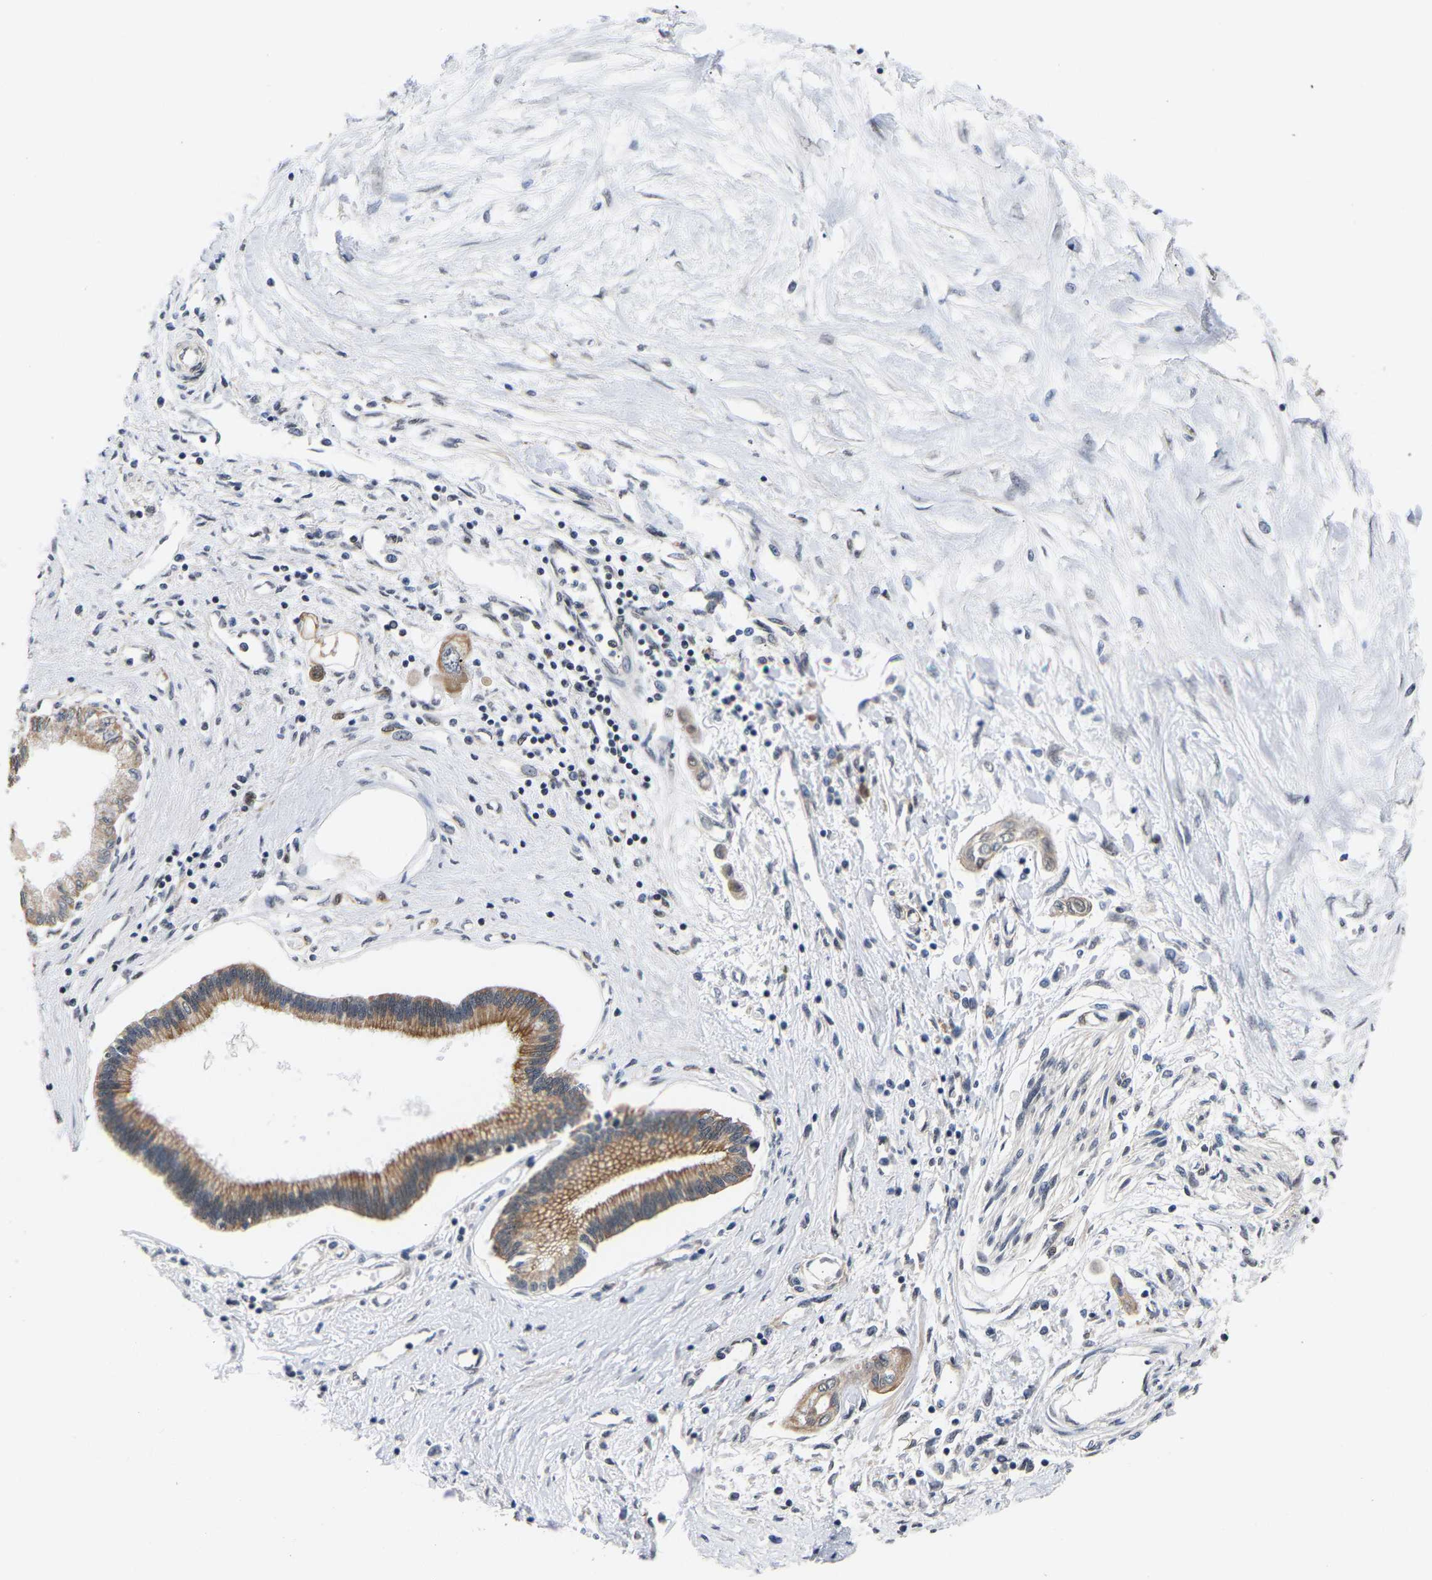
{"staining": {"intensity": "moderate", "quantity": ">75%", "location": "cytoplasmic/membranous"}, "tissue": "pancreatic cancer", "cell_type": "Tumor cells", "image_type": "cancer", "snomed": [{"axis": "morphology", "description": "Adenocarcinoma, NOS"}, {"axis": "topography", "description": "Pancreas"}], "caption": "Brown immunohistochemical staining in human pancreatic cancer exhibits moderate cytoplasmic/membranous staining in about >75% of tumor cells.", "gene": "METTL16", "patient": {"sex": "female", "age": 77}}